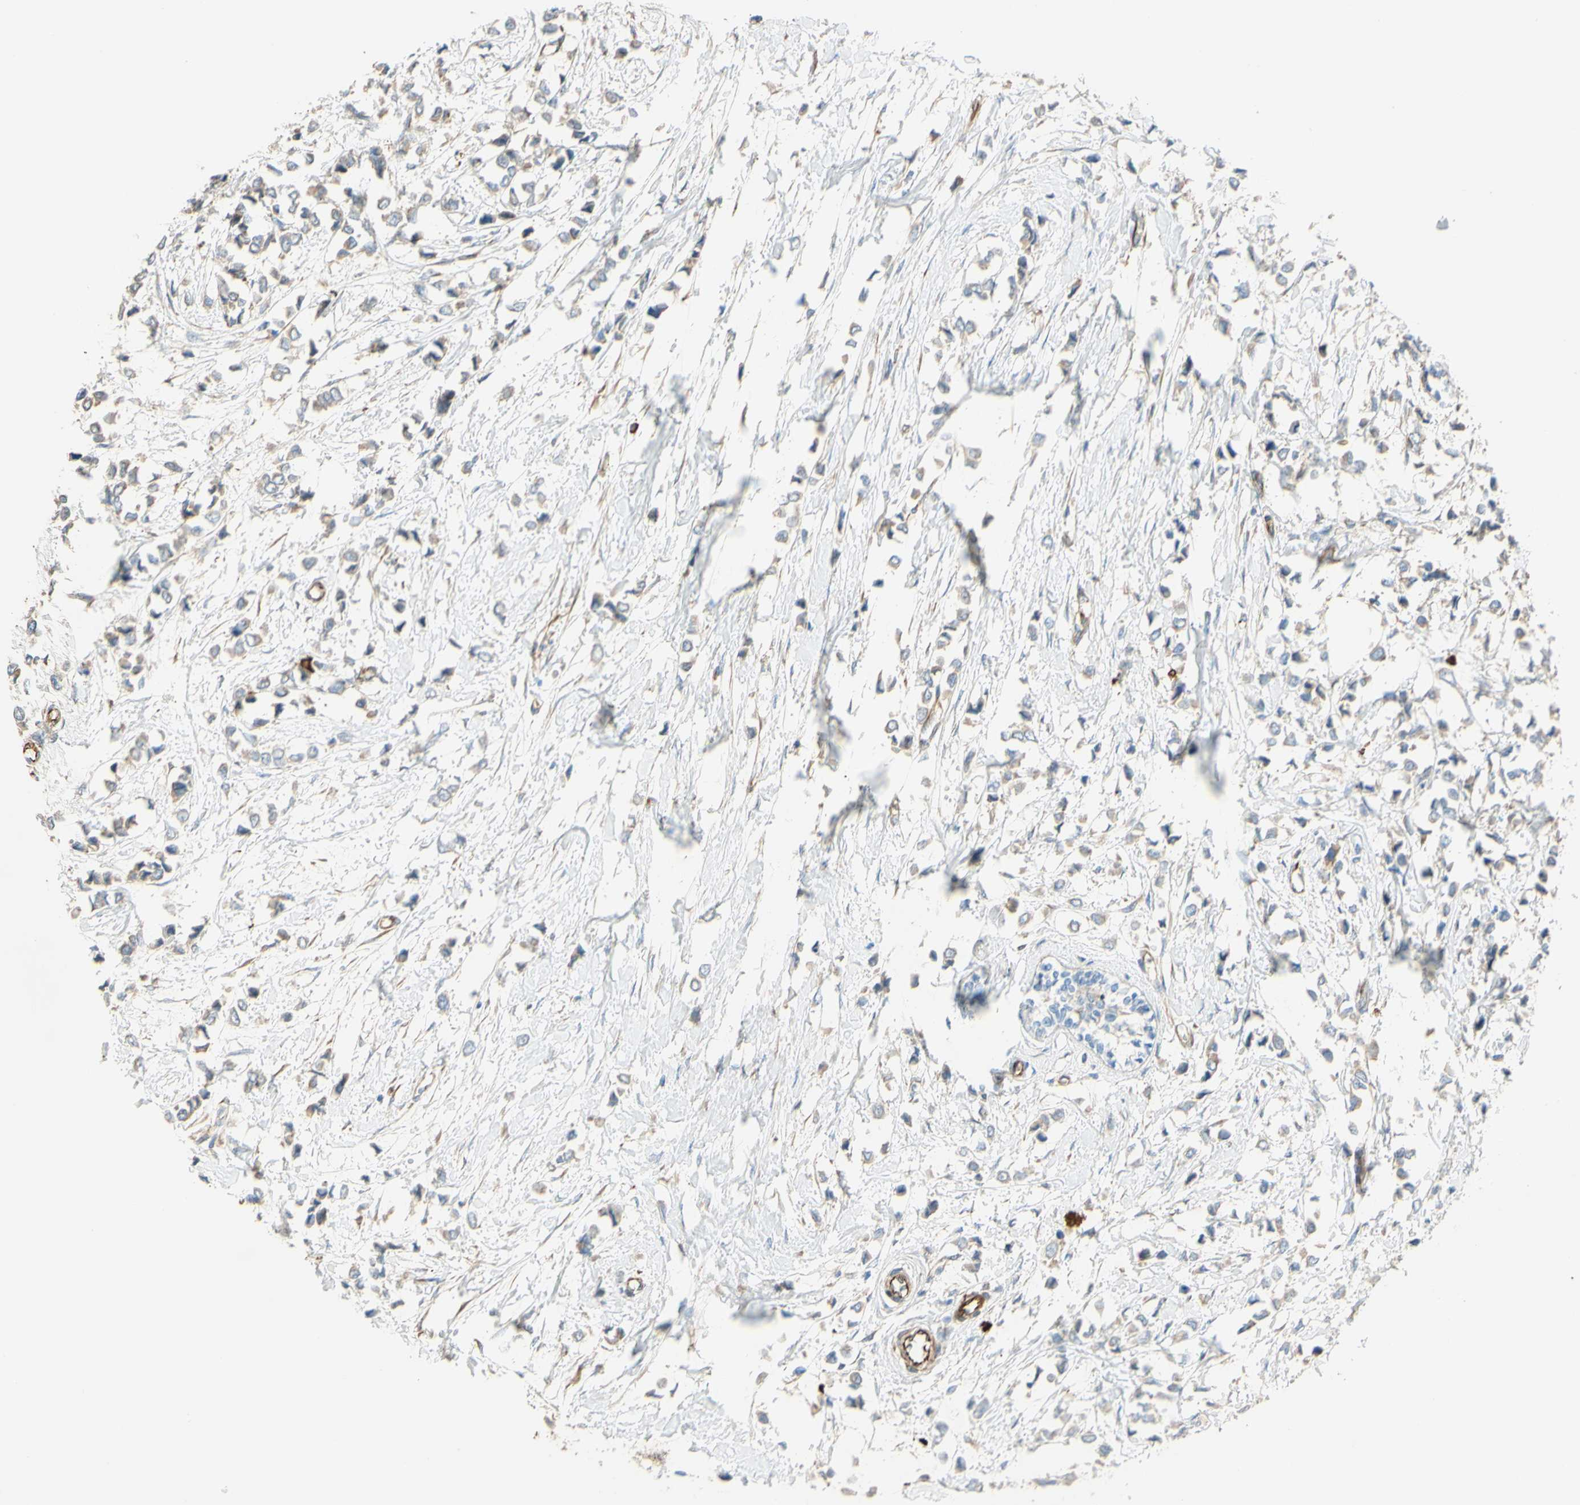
{"staining": {"intensity": "weak", "quantity": ">75%", "location": "cytoplasmic/membranous"}, "tissue": "breast cancer", "cell_type": "Tumor cells", "image_type": "cancer", "snomed": [{"axis": "morphology", "description": "Lobular carcinoma"}, {"axis": "topography", "description": "Breast"}], "caption": "IHC histopathology image of breast cancer stained for a protein (brown), which reveals low levels of weak cytoplasmic/membranous expression in approximately >75% of tumor cells.", "gene": "C1orf43", "patient": {"sex": "female", "age": 51}}